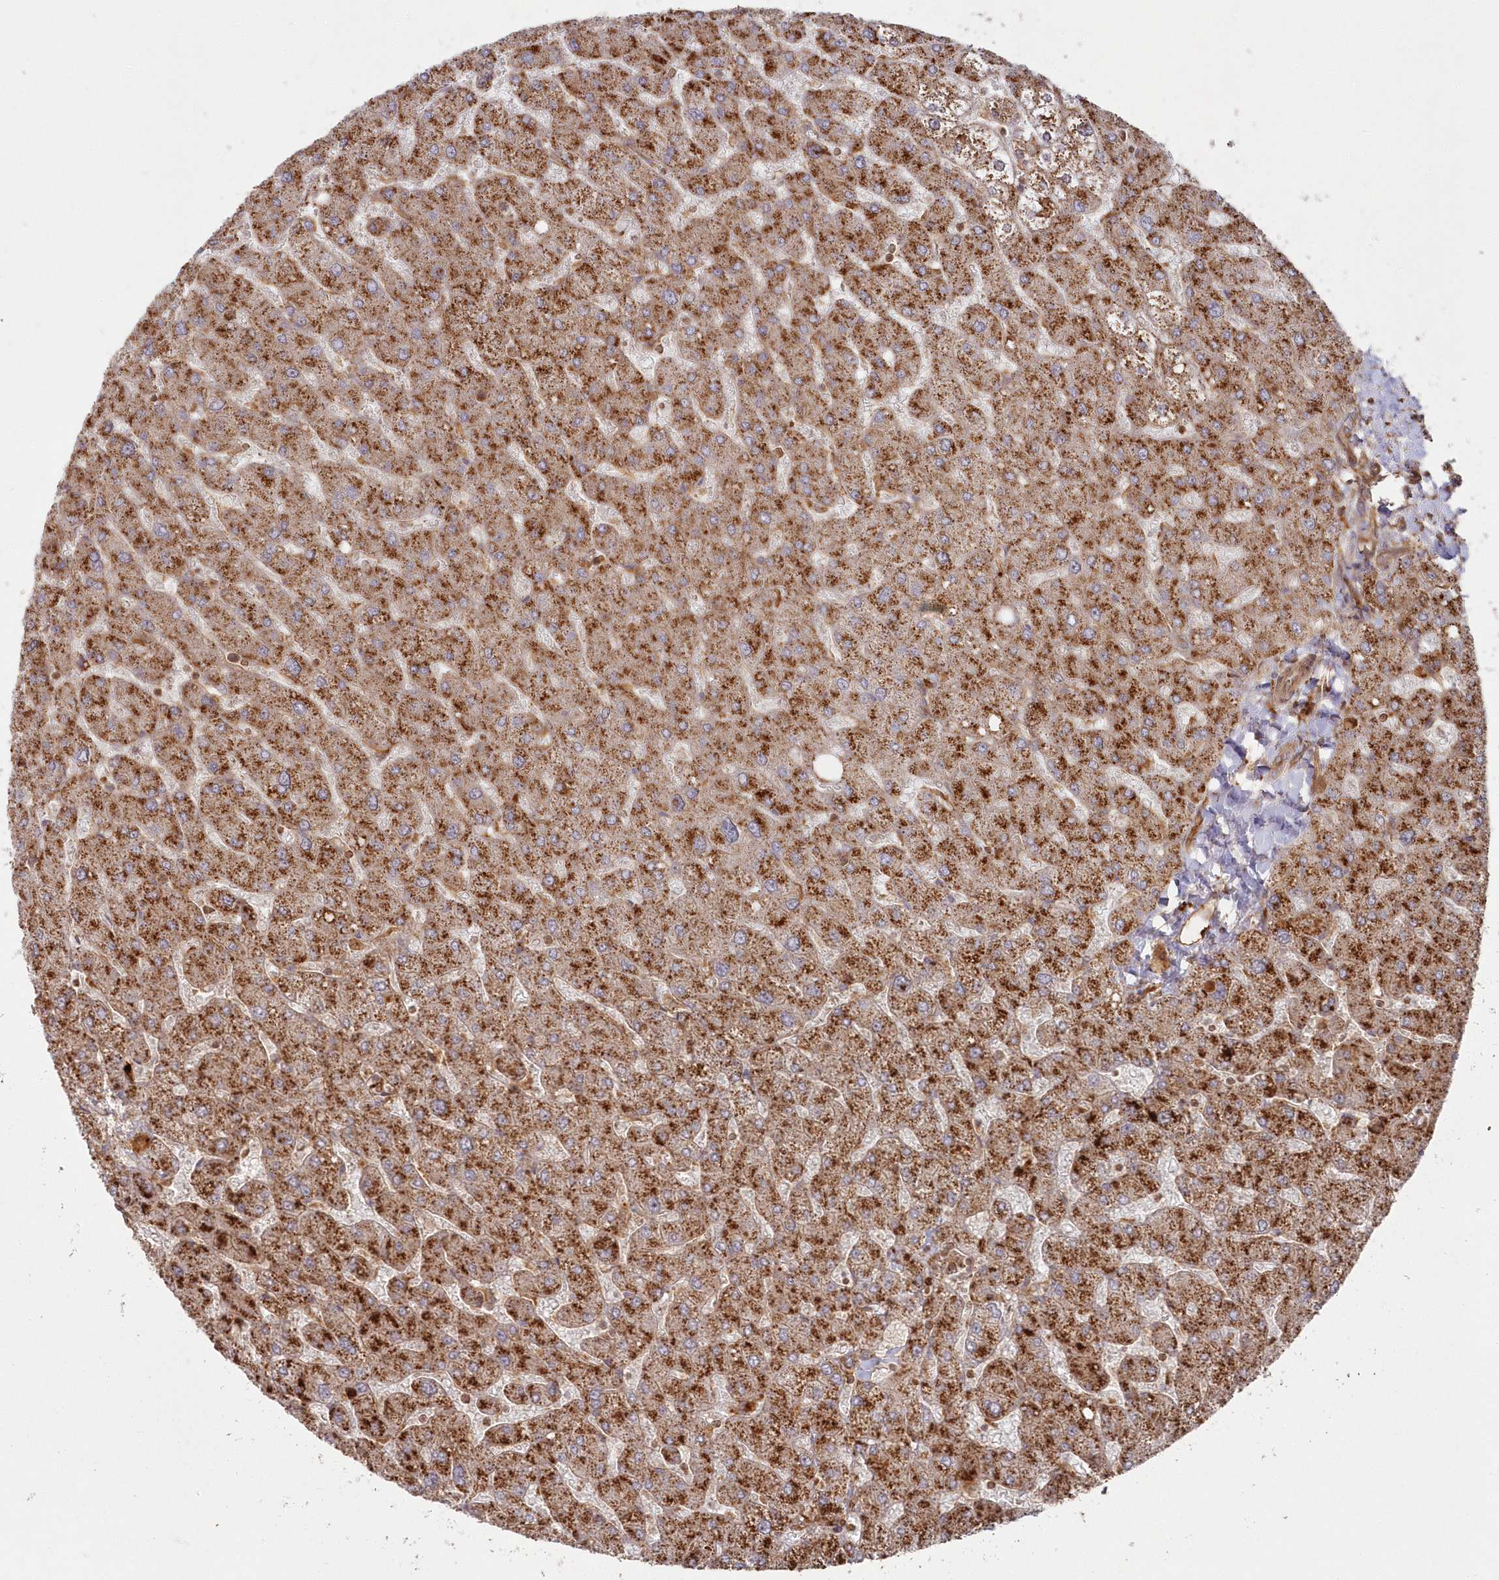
{"staining": {"intensity": "weak", "quantity": "25%-75%", "location": "cytoplasmic/membranous"}, "tissue": "liver", "cell_type": "Cholangiocytes", "image_type": "normal", "snomed": [{"axis": "morphology", "description": "Normal tissue, NOS"}, {"axis": "topography", "description": "Liver"}], "caption": "The micrograph demonstrates a brown stain indicating the presence of a protein in the cytoplasmic/membranous of cholangiocytes in liver.", "gene": "RGCC", "patient": {"sex": "male", "age": 55}}